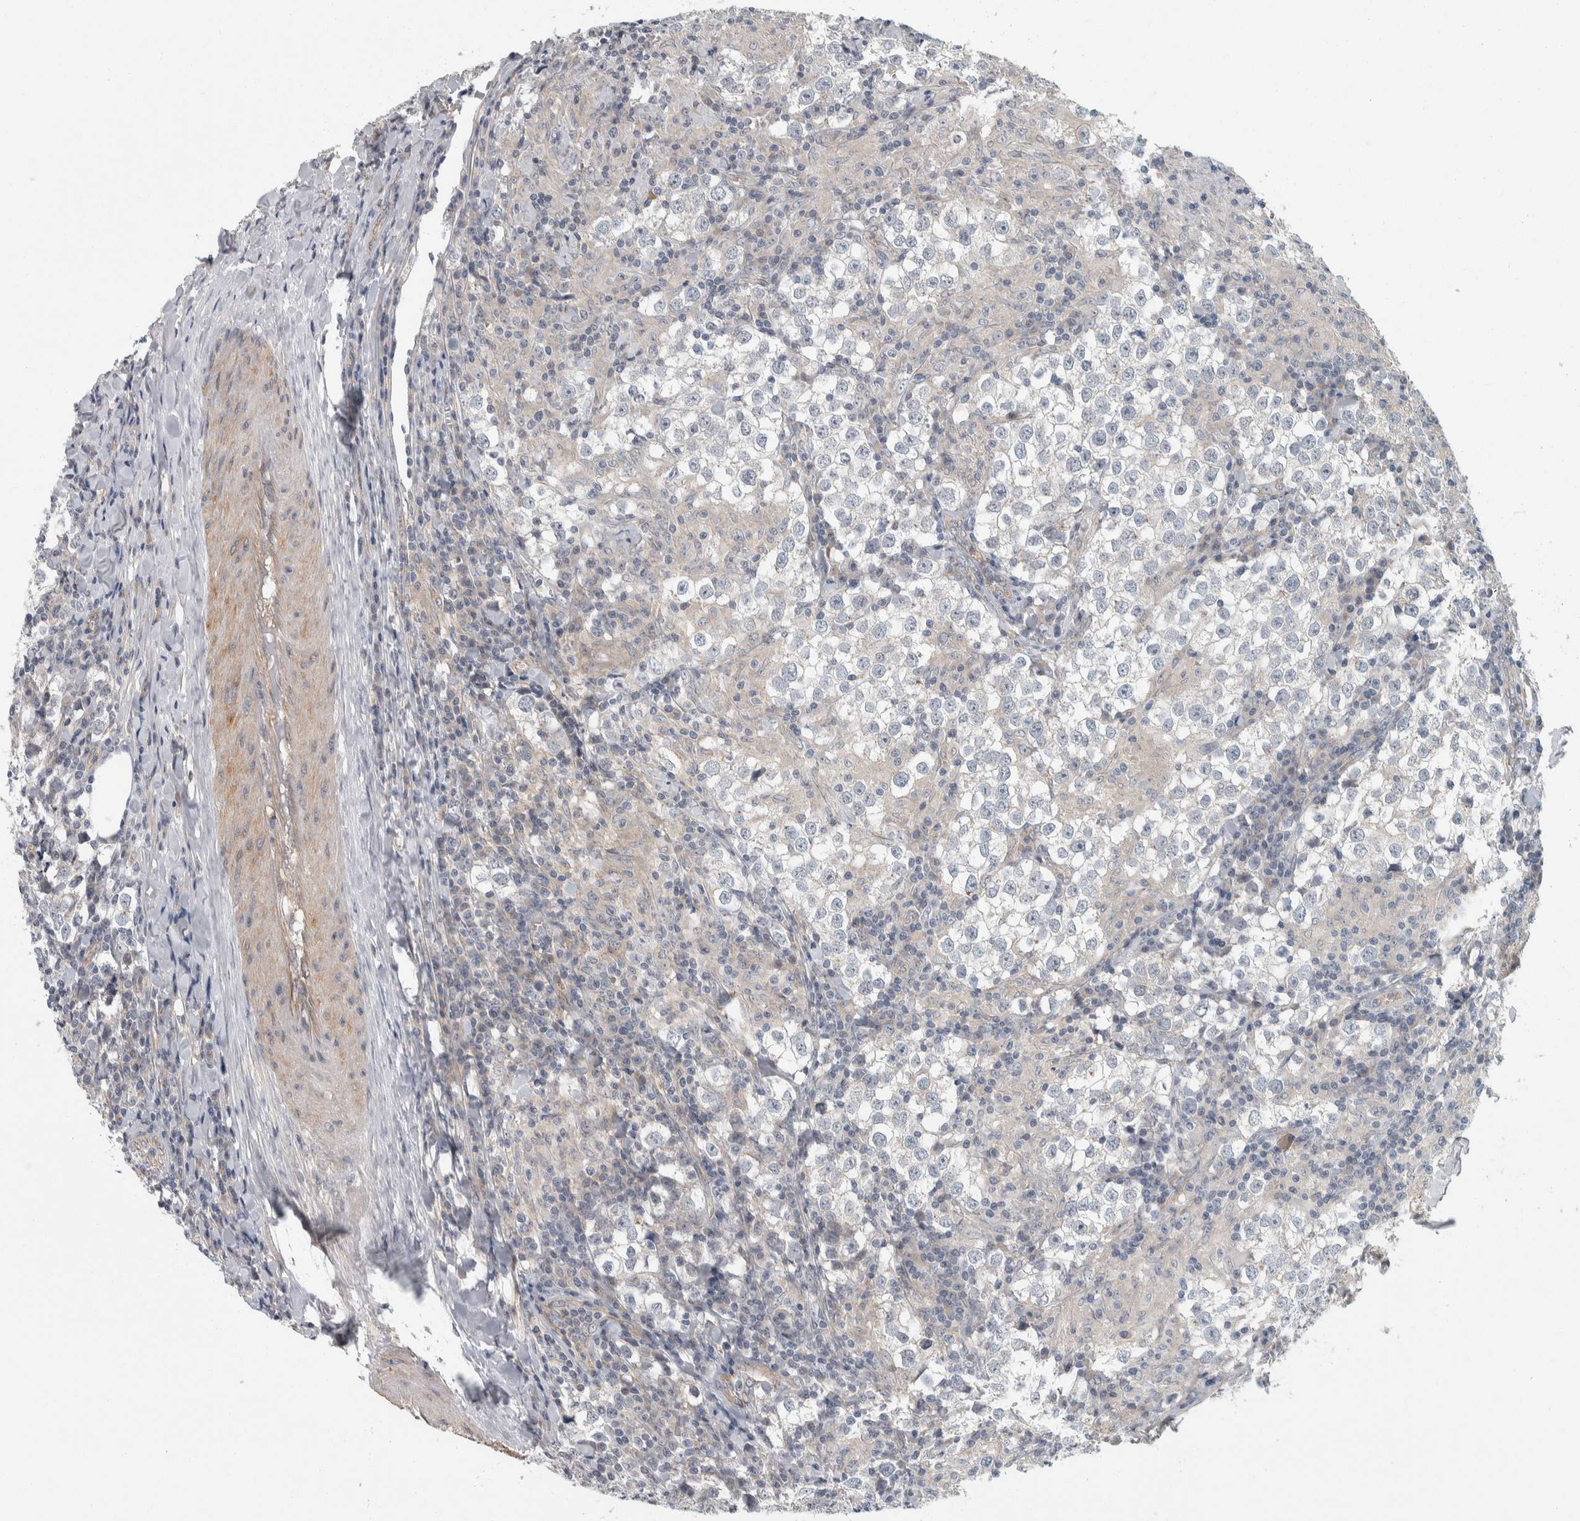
{"staining": {"intensity": "negative", "quantity": "none", "location": "none"}, "tissue": "testis cancer", "cell_type": "Tumor cells", "image_type": "cancer", "snomed": [{"axis": "morphology", "description": "Seminoma, NOS"}, {"axis": "morphology", "description": "Carcinoma, Embryonal, NOS"}, {"axis": "topography", "description": "Testis"}], "caption": "Immunohistochemical staining of testis embryonal carcinoma shows no significant expression in tumor cells.", "gene": "KCNJ3", "patient": {"sex": "male", "age": 36}}